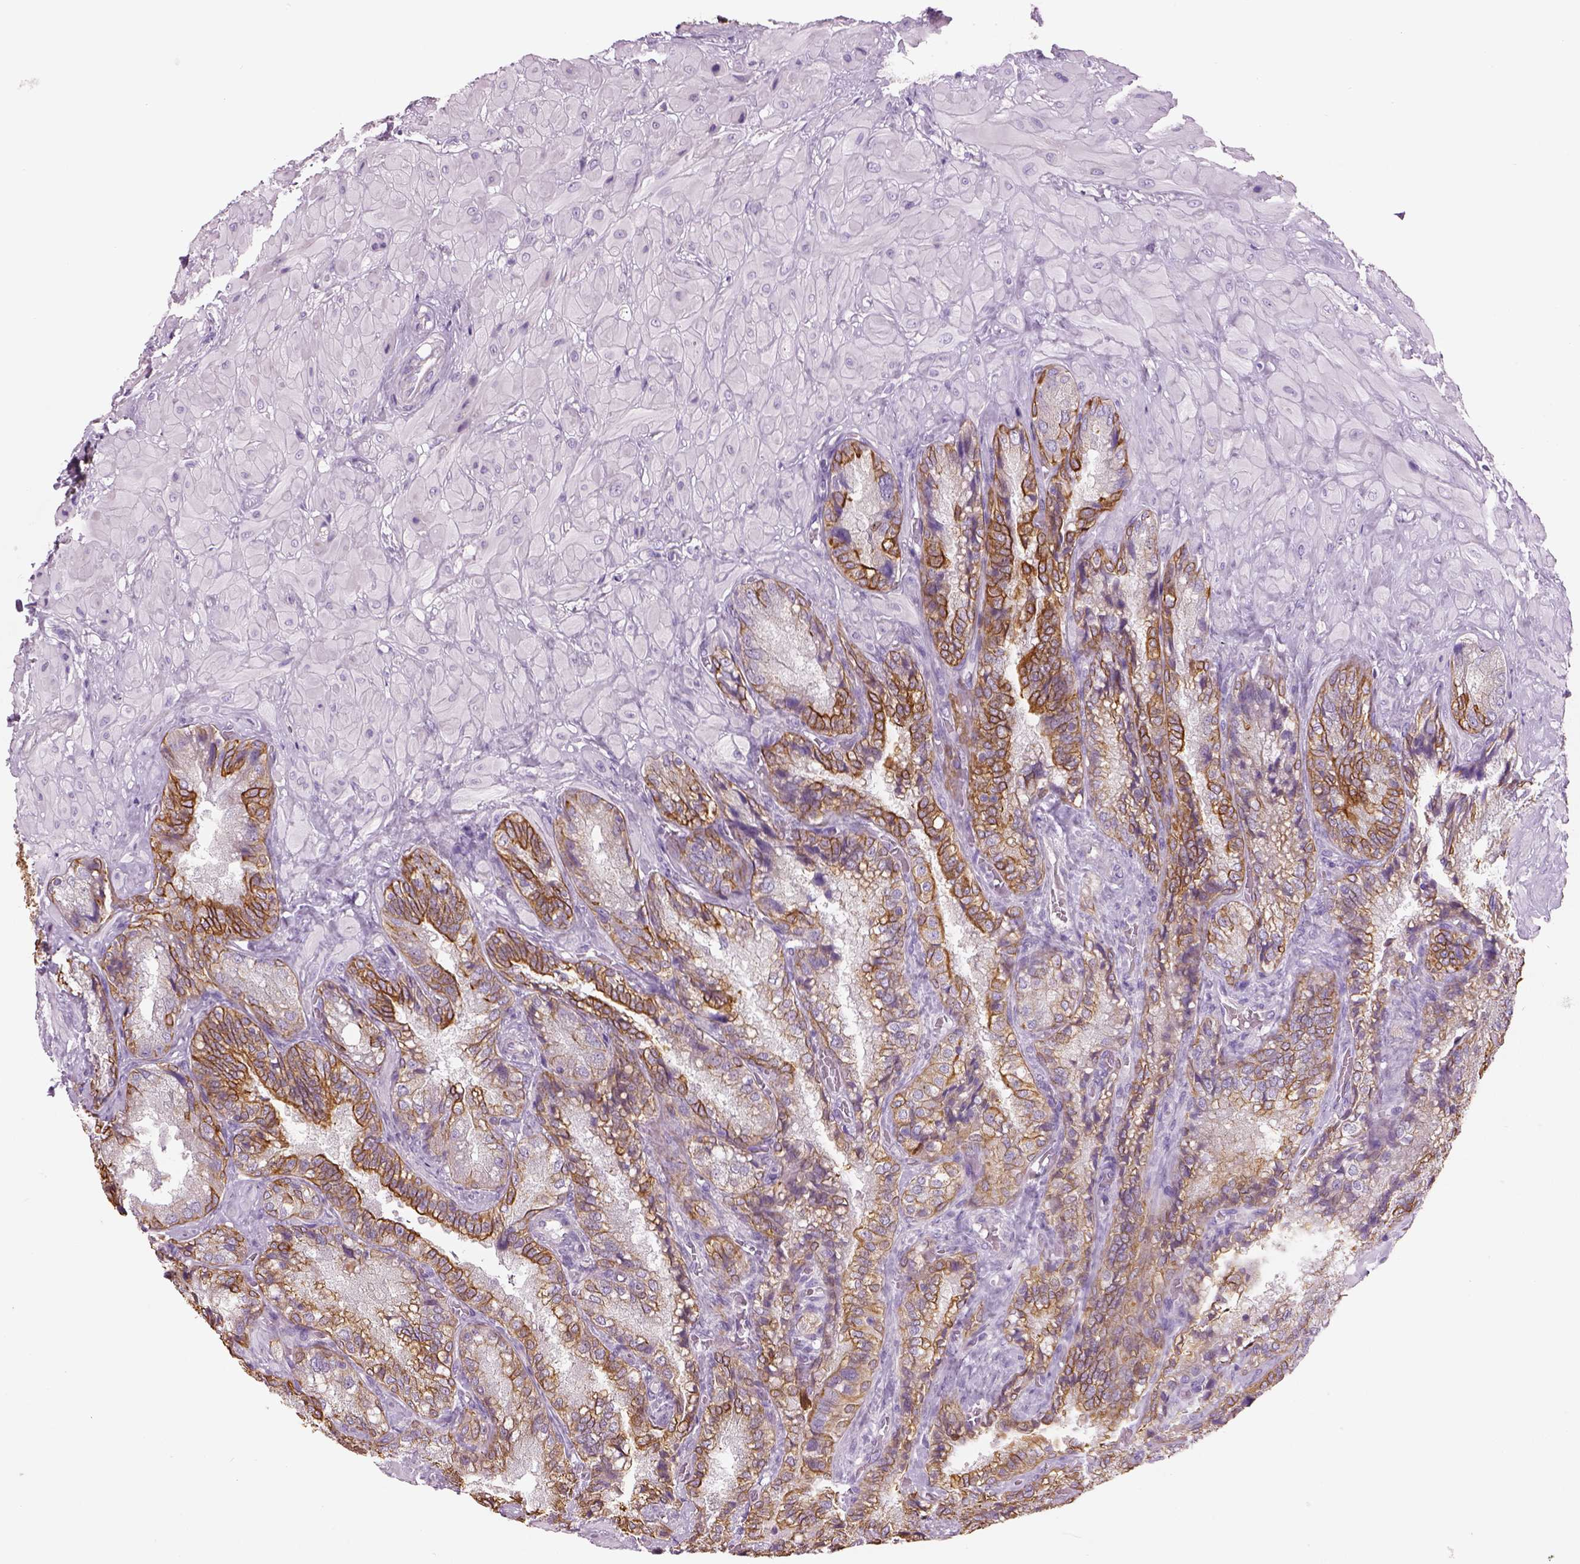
{"staining": {"intensity": "moderate", "quantity": "25%-75%", "location": "cytoplasmic/membranous"}, "tissue": "seminal vesicle", "cell_type": "Glandular cells", "image_type": "normal", "snomed": [{"axis": "morphology", "description": "Normal tissue, NOS"}, {"axis": "topography", "description": "Seminal veicle"}], "caption": "Seminal vesicle stained with a brown dye shows moderate cytoplasmic/membranous positive positivity in approximately 25%-75% of glandular cells.", "gene": "CHST14", "patient": {"sex": "male", "age": 57}}